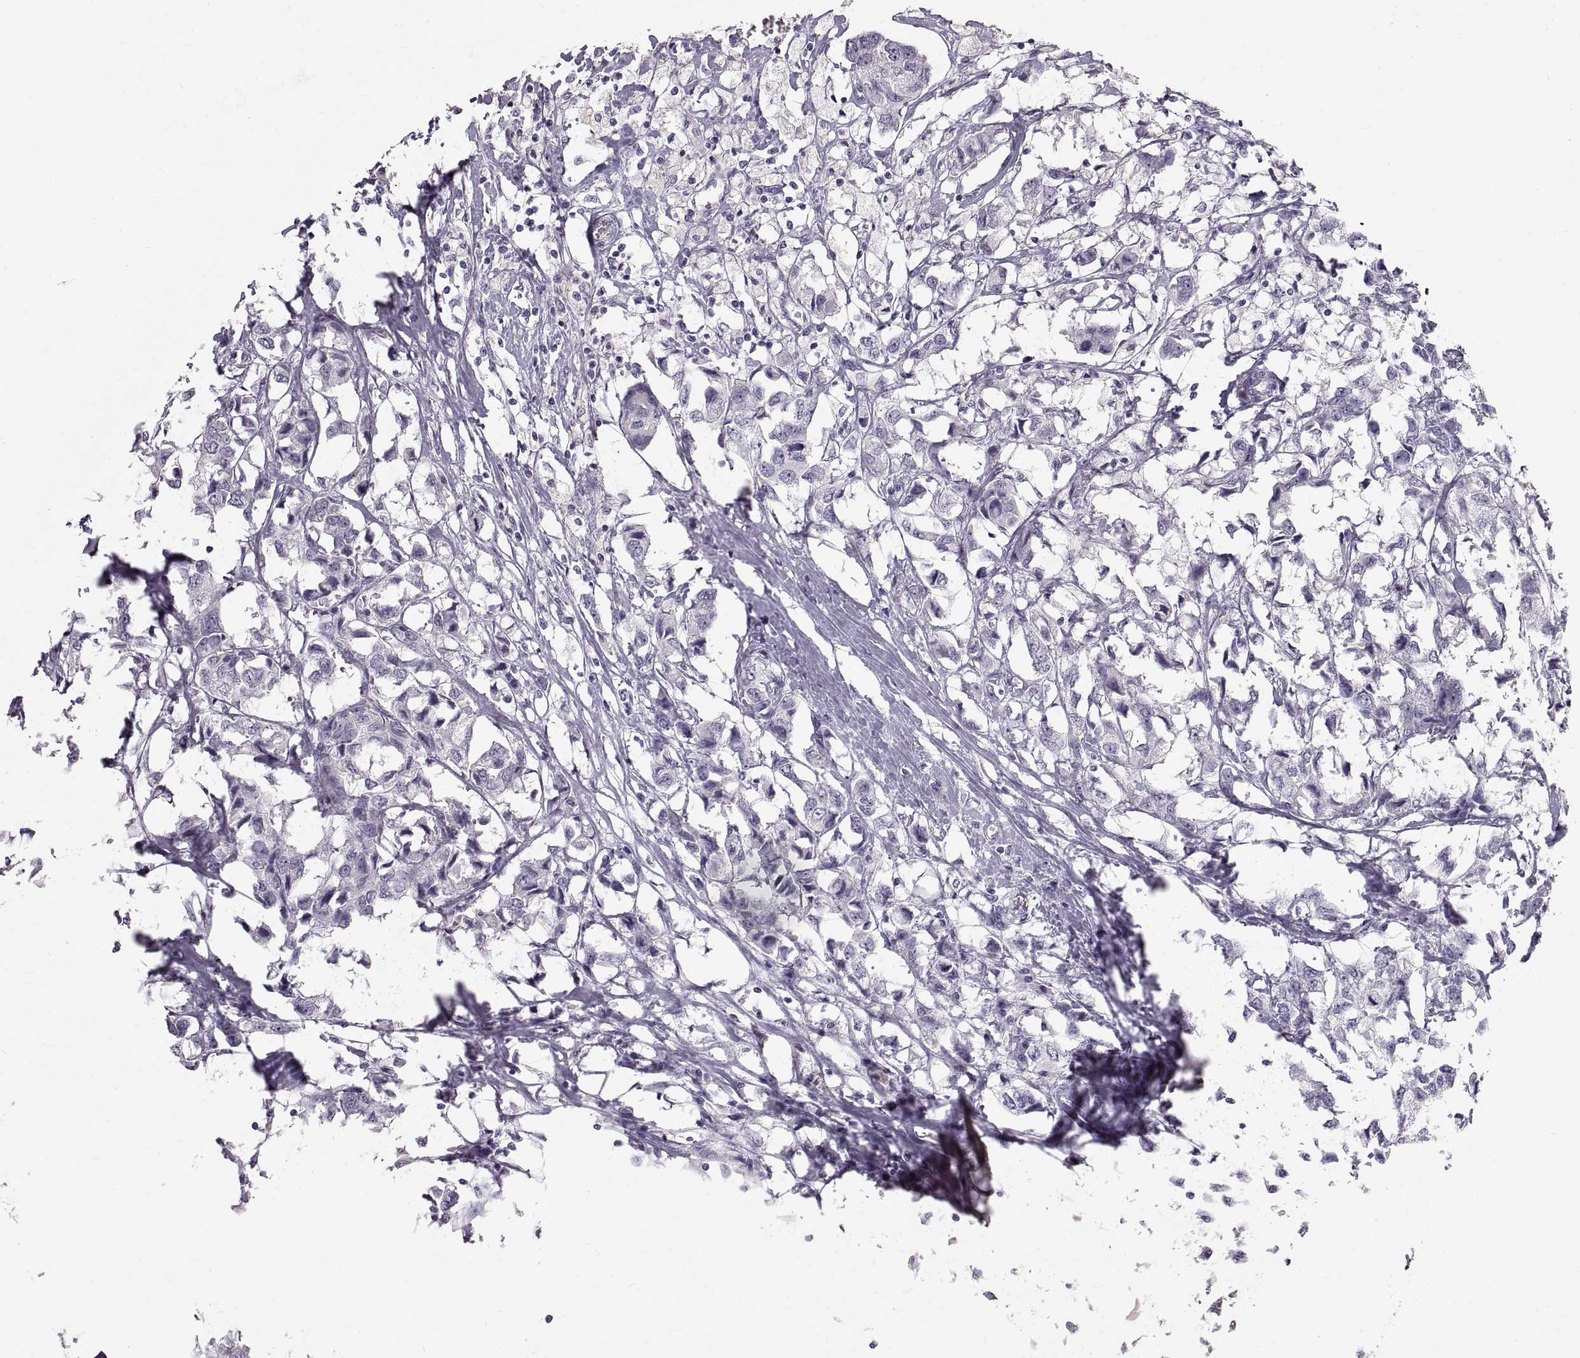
{"staining": {"intensity": "negative", "quantity": "none", "location": "none"}, "tissue": "breast cancer", "cell_type": "Tumor cells", "image_type": "cancer", "snomed": [{"axis": "morphology", "description": "Duct carcinoma"}, {"axis": "topography", "description": "Breast"}], "caption": "Immunohistochemistry (IHC) micrograph of invasive ductal carcinoma (breast) stained for a protein (brown), which displays no positivity in tumor cells.", "gene": "SPACDR", "patient": {"sex": "female", "age": 80}}